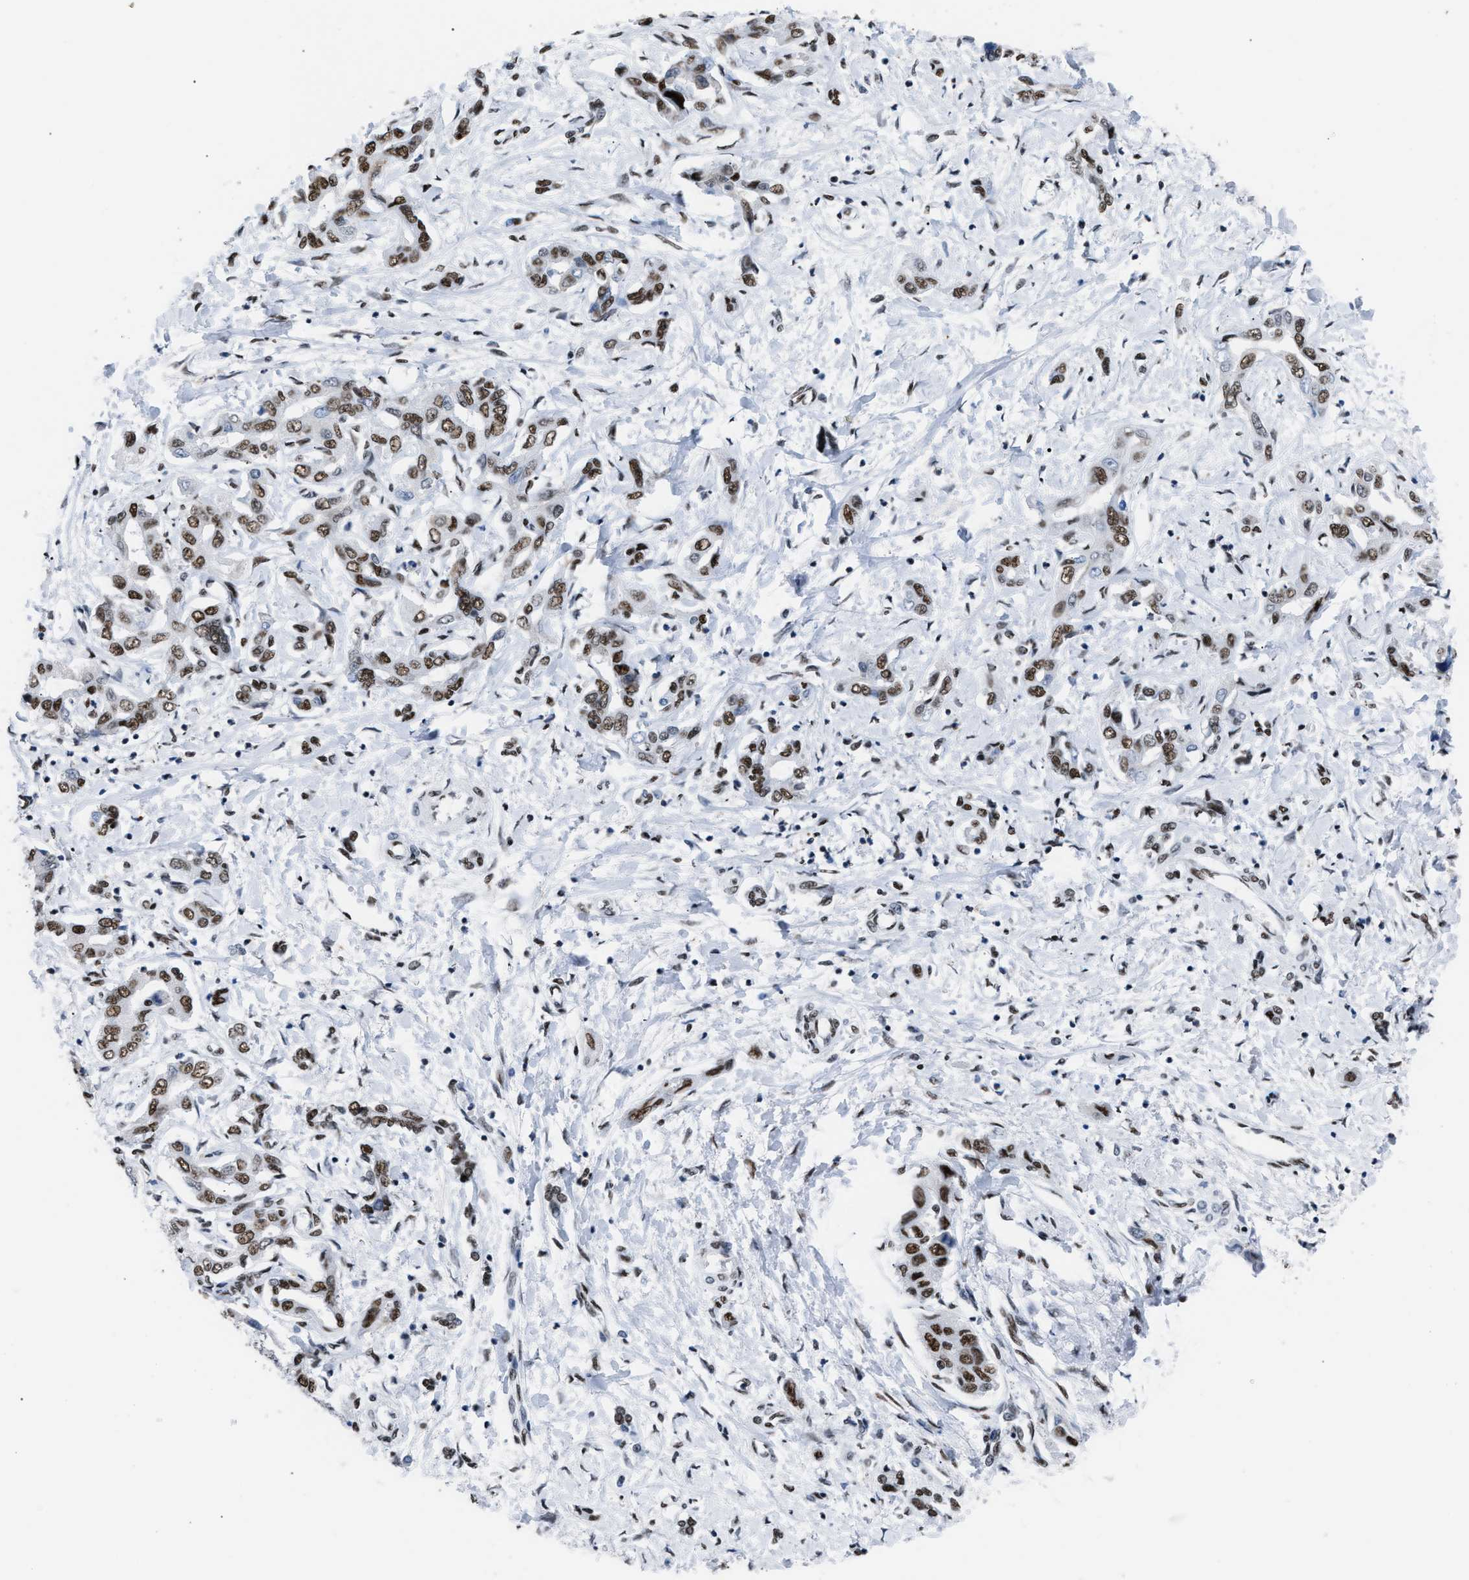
{"staining": {"intensity": "moderate", "quantity": ">75%", "location": "nuclear"}, "tissue": "liver cancer", "cell_type": "Tumor cells", "image_type": "cancer", "snomed": [{"axis": "morphology", "description": "Cholangiocarcinoma"}, {"axis": "topography", "description": "Liver"}], "caption": "A high-resolution image shows immunohistochemistry (IHC) staining of cholangiocarcinoma (liver), which exhibits moderate nuclear expression in approximately >75% of tumor cells.", "gene": "CCAR2", "patient": {"sex": "male", "age": 59}}